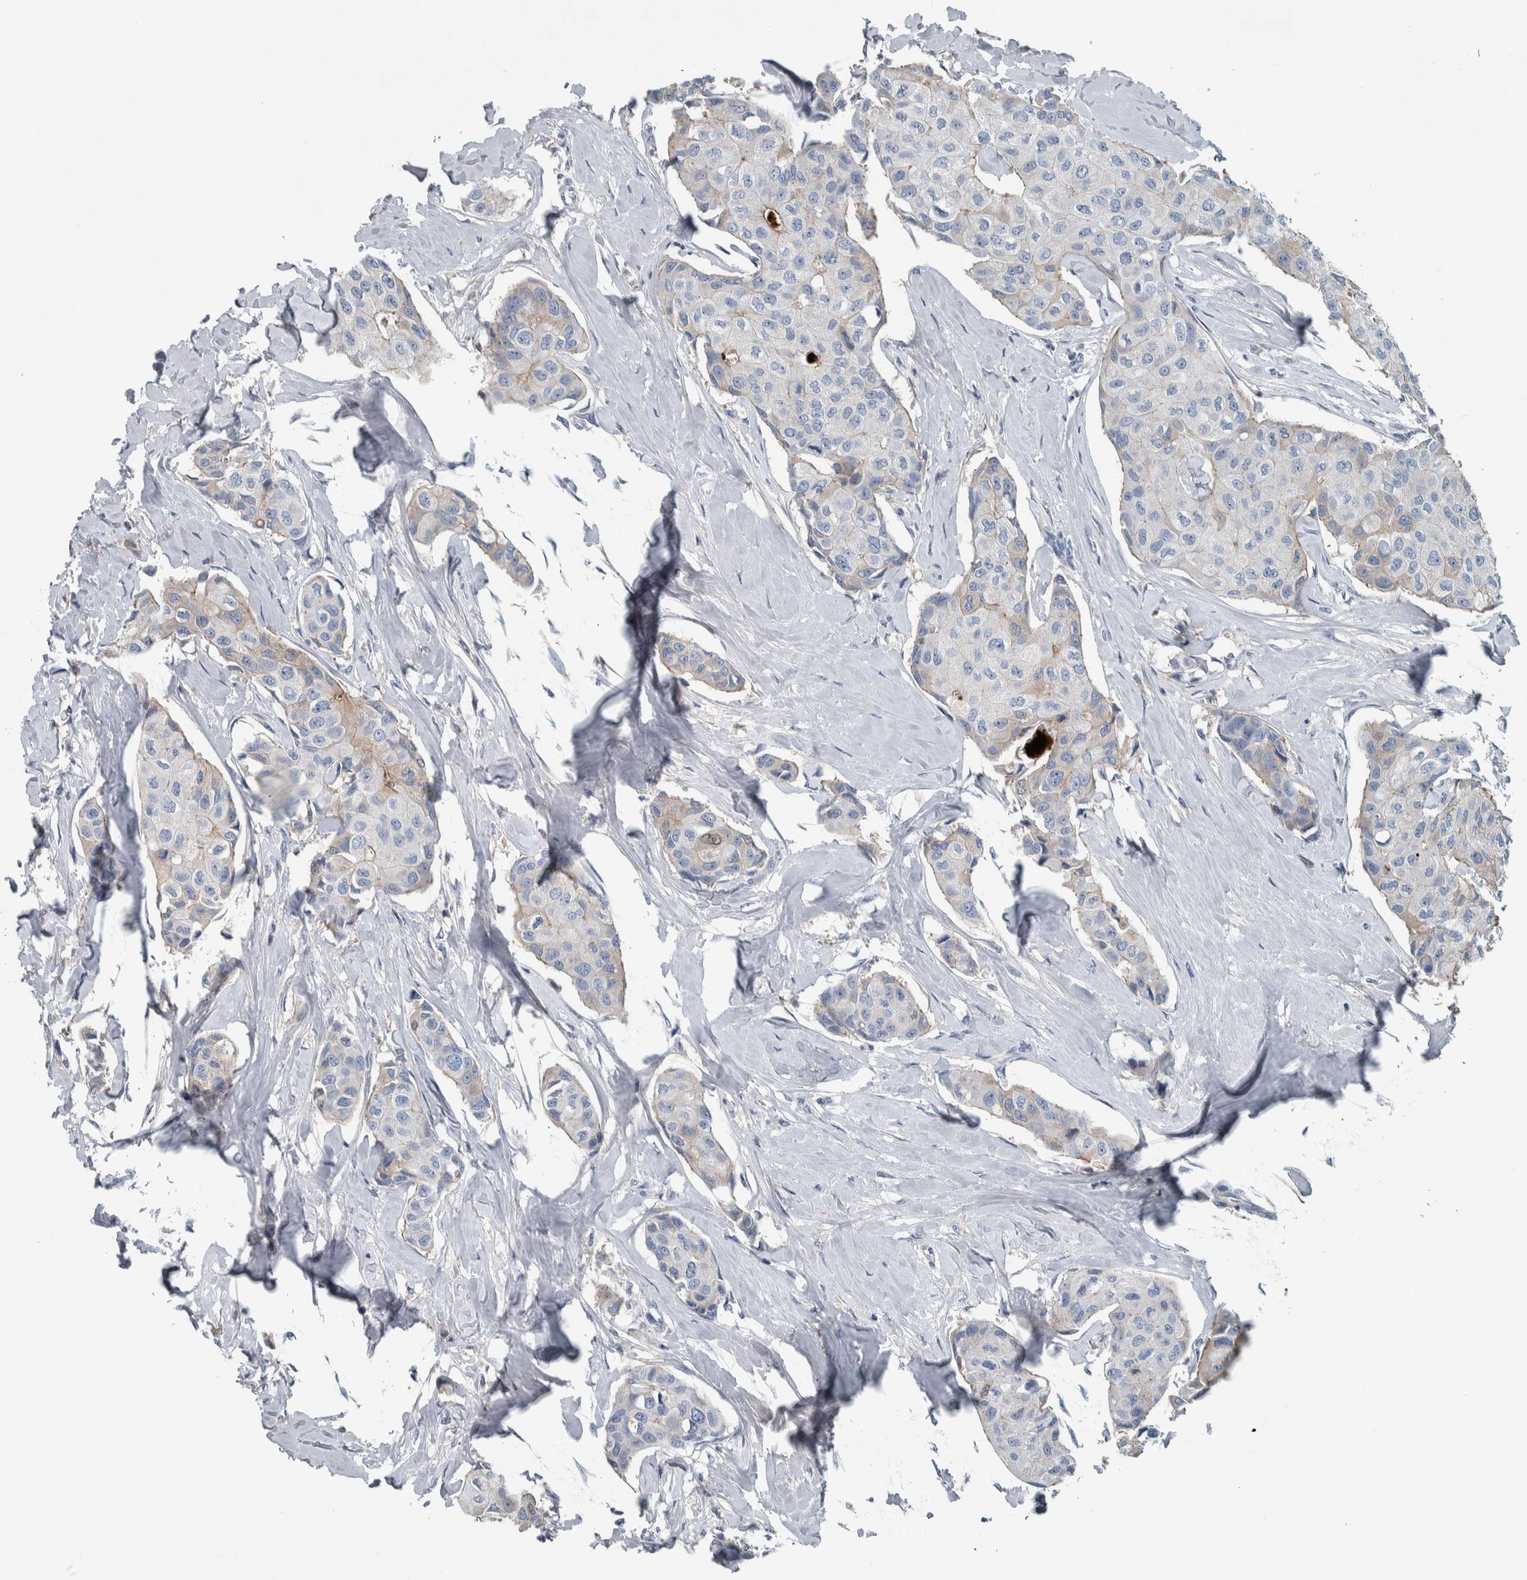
{"staining": {"intensity": "negative", "quantity": "none", "location": "none"}, "tissue": "breast cancer", "cell_type": "Tumor cells", "image_type": "cancer", "snomed": [{"axis": "morphology", "description": "Duct carcinoma"}, {"axis": "topography", "description": "Breast"}], "caption": "IHC photomicrograph of neoplastic tissue: breast cancer stained with DAB (3,3'-diaminobenzidine) displays no significant protein staining in tumor cells.", "gene": "SERPINC1", "patient": {"sex": "female", "age": 80}}